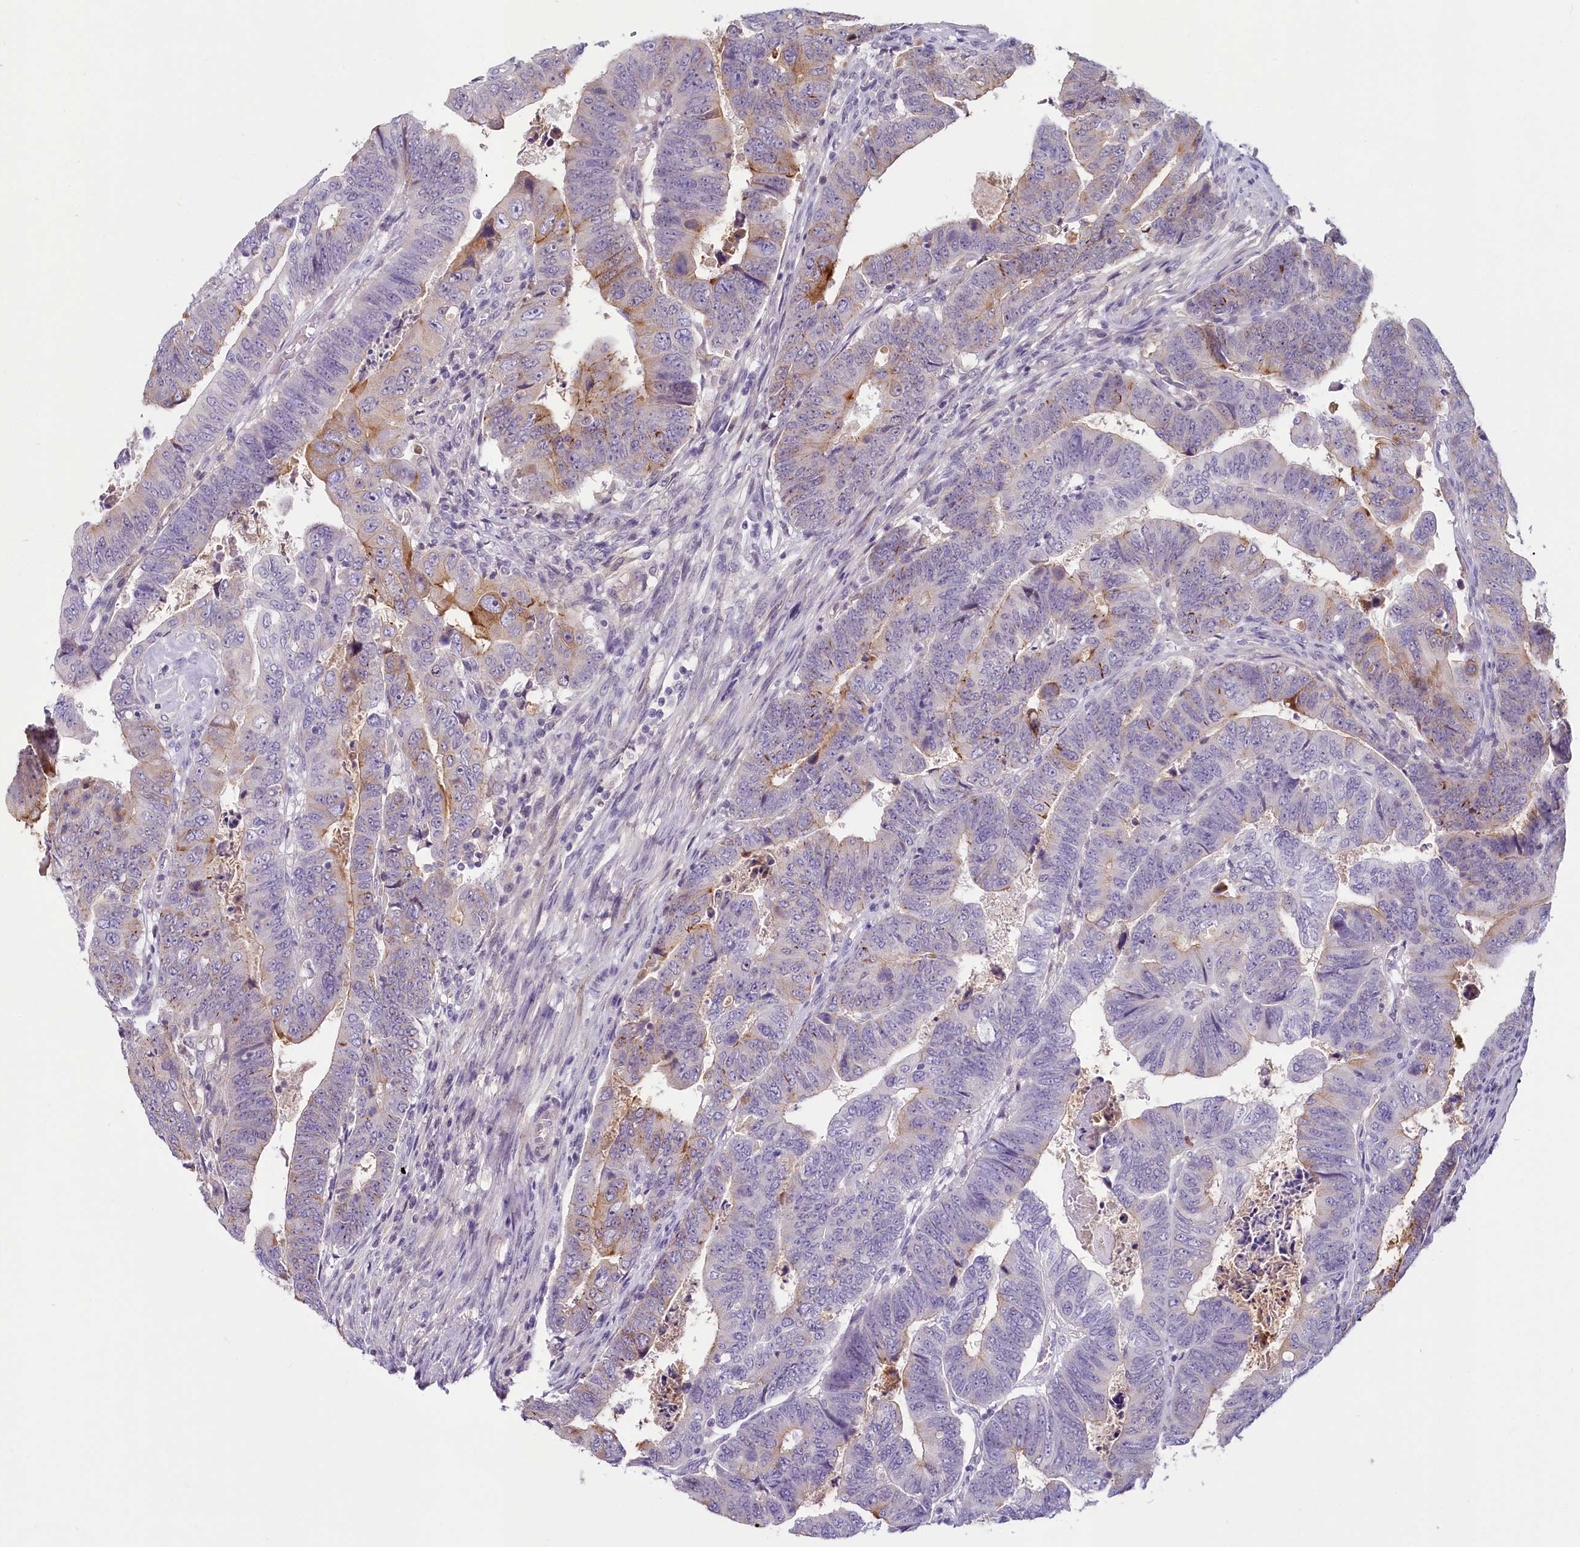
{"staining": {"intensity": "moderate", "quantity": "<25%", "location": "cytoplasmic/membranous"}, "tissue": "colorectal cancer", "cell_type": "Tumor cells", "image_type": "cancer", "snomed": [{"axis": "morphology", "description": "Normal tissue, NOS"}, {"axis": "morphology", "description": "Adenocarcinoma, NOS"}, {"axis": "topography", "description": "Rectum"}], "caption": "Protein expression by immunohistochemistry (IHC) demonstrates moderate cytoplasmic/membranous expression in about <25% of tumor cells in colorectal cancer (adenocarcinoma).", "gene": "PROCR", "patient": {"sex": "female", "age": 65}}